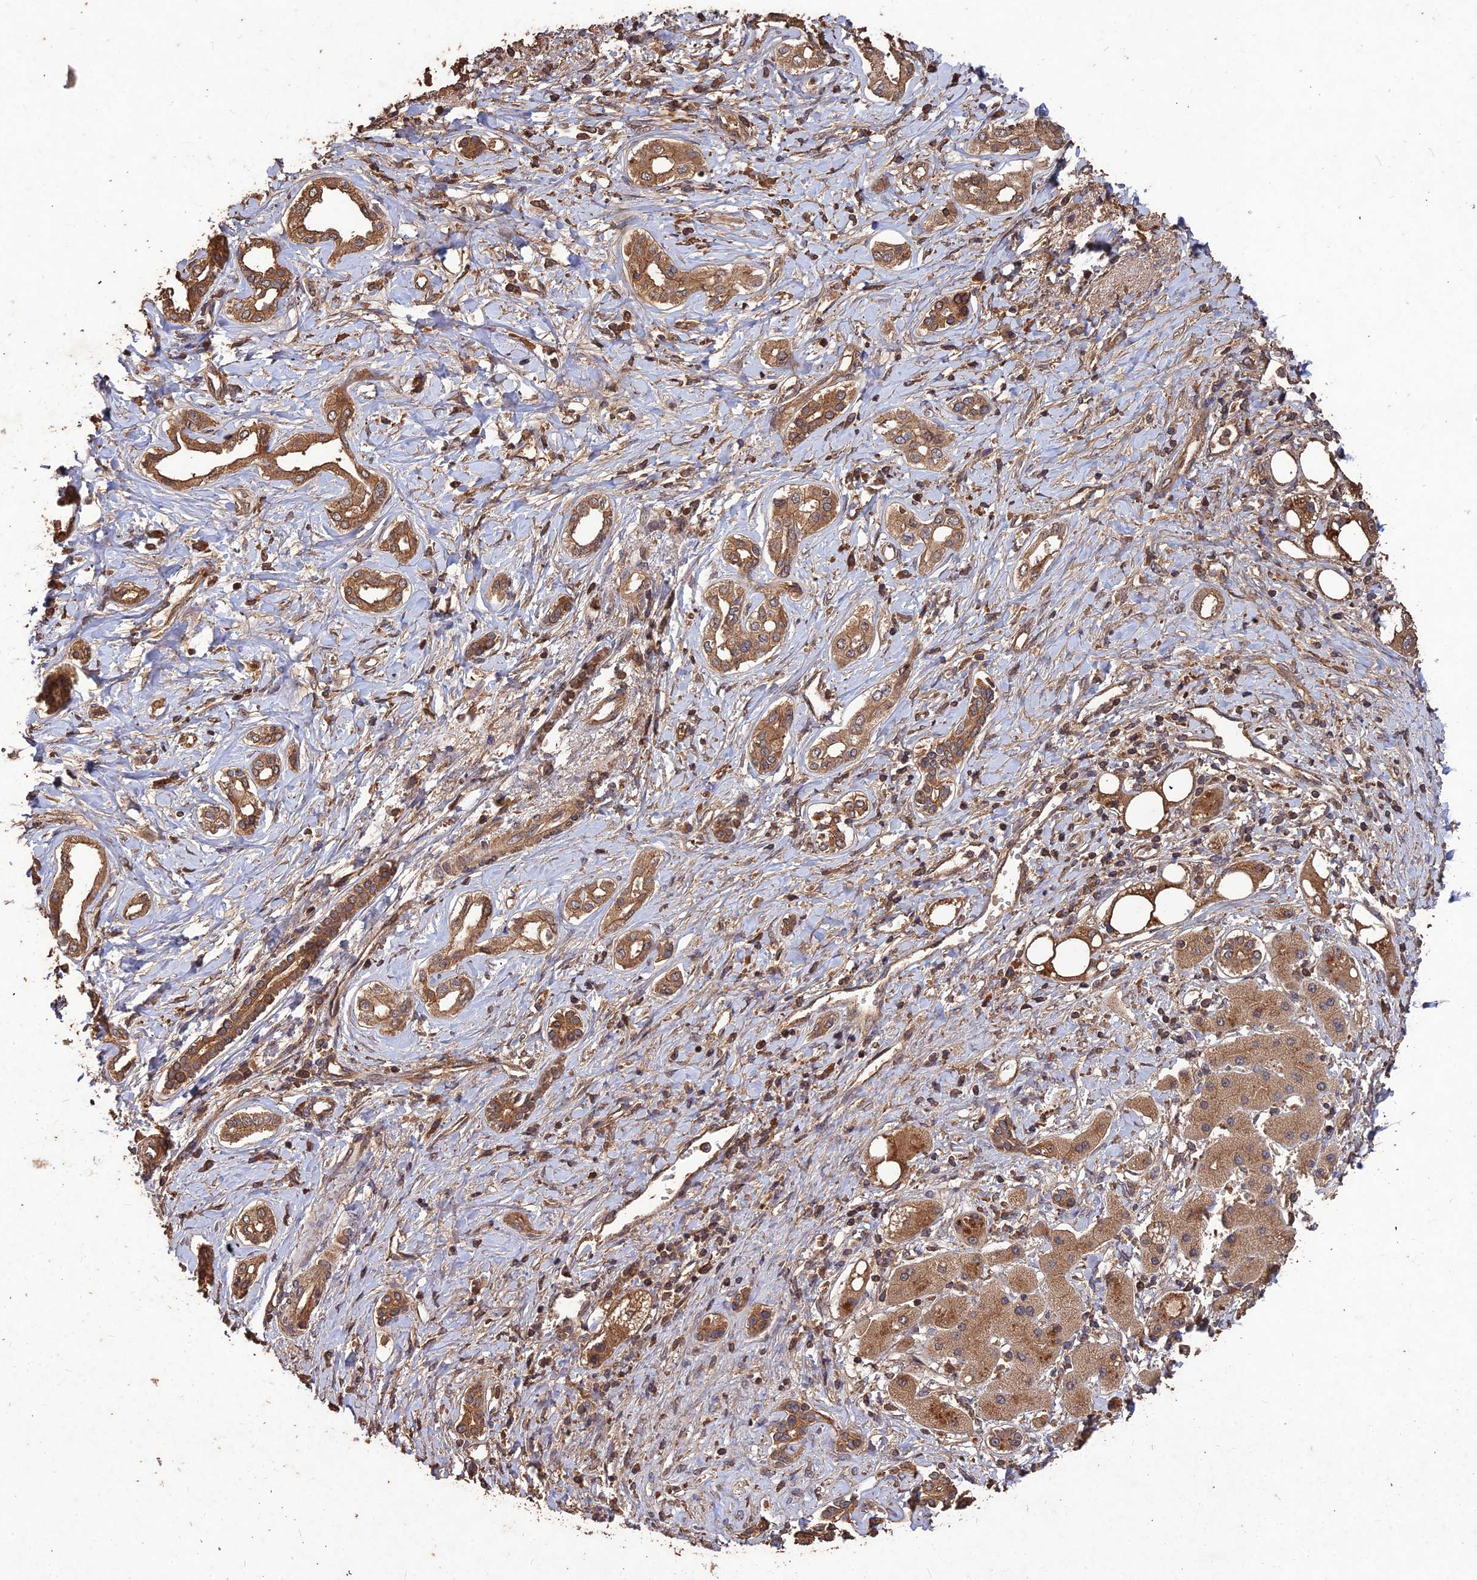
{"staining": {"intensity": "moderate", "quantity": ">75%", "location": "cytoplasmic/membranous"}, "tissue": "liver cancer", "cell_type": "Tumor cells", "image_type": "cancer", "snomed": [{"axis": "morphology", "description": "Cholangiocarcinoma"}, {"axis": "topography", "description": "Liver"}], "caption": "Protein staining shows moderate cytoplasmic/membranous staining in approximately >75% of tumor cells in liver cholangiocarcinoma.", "gene": "SYMPK", "patient": {"sex": "female", "age": 77}}